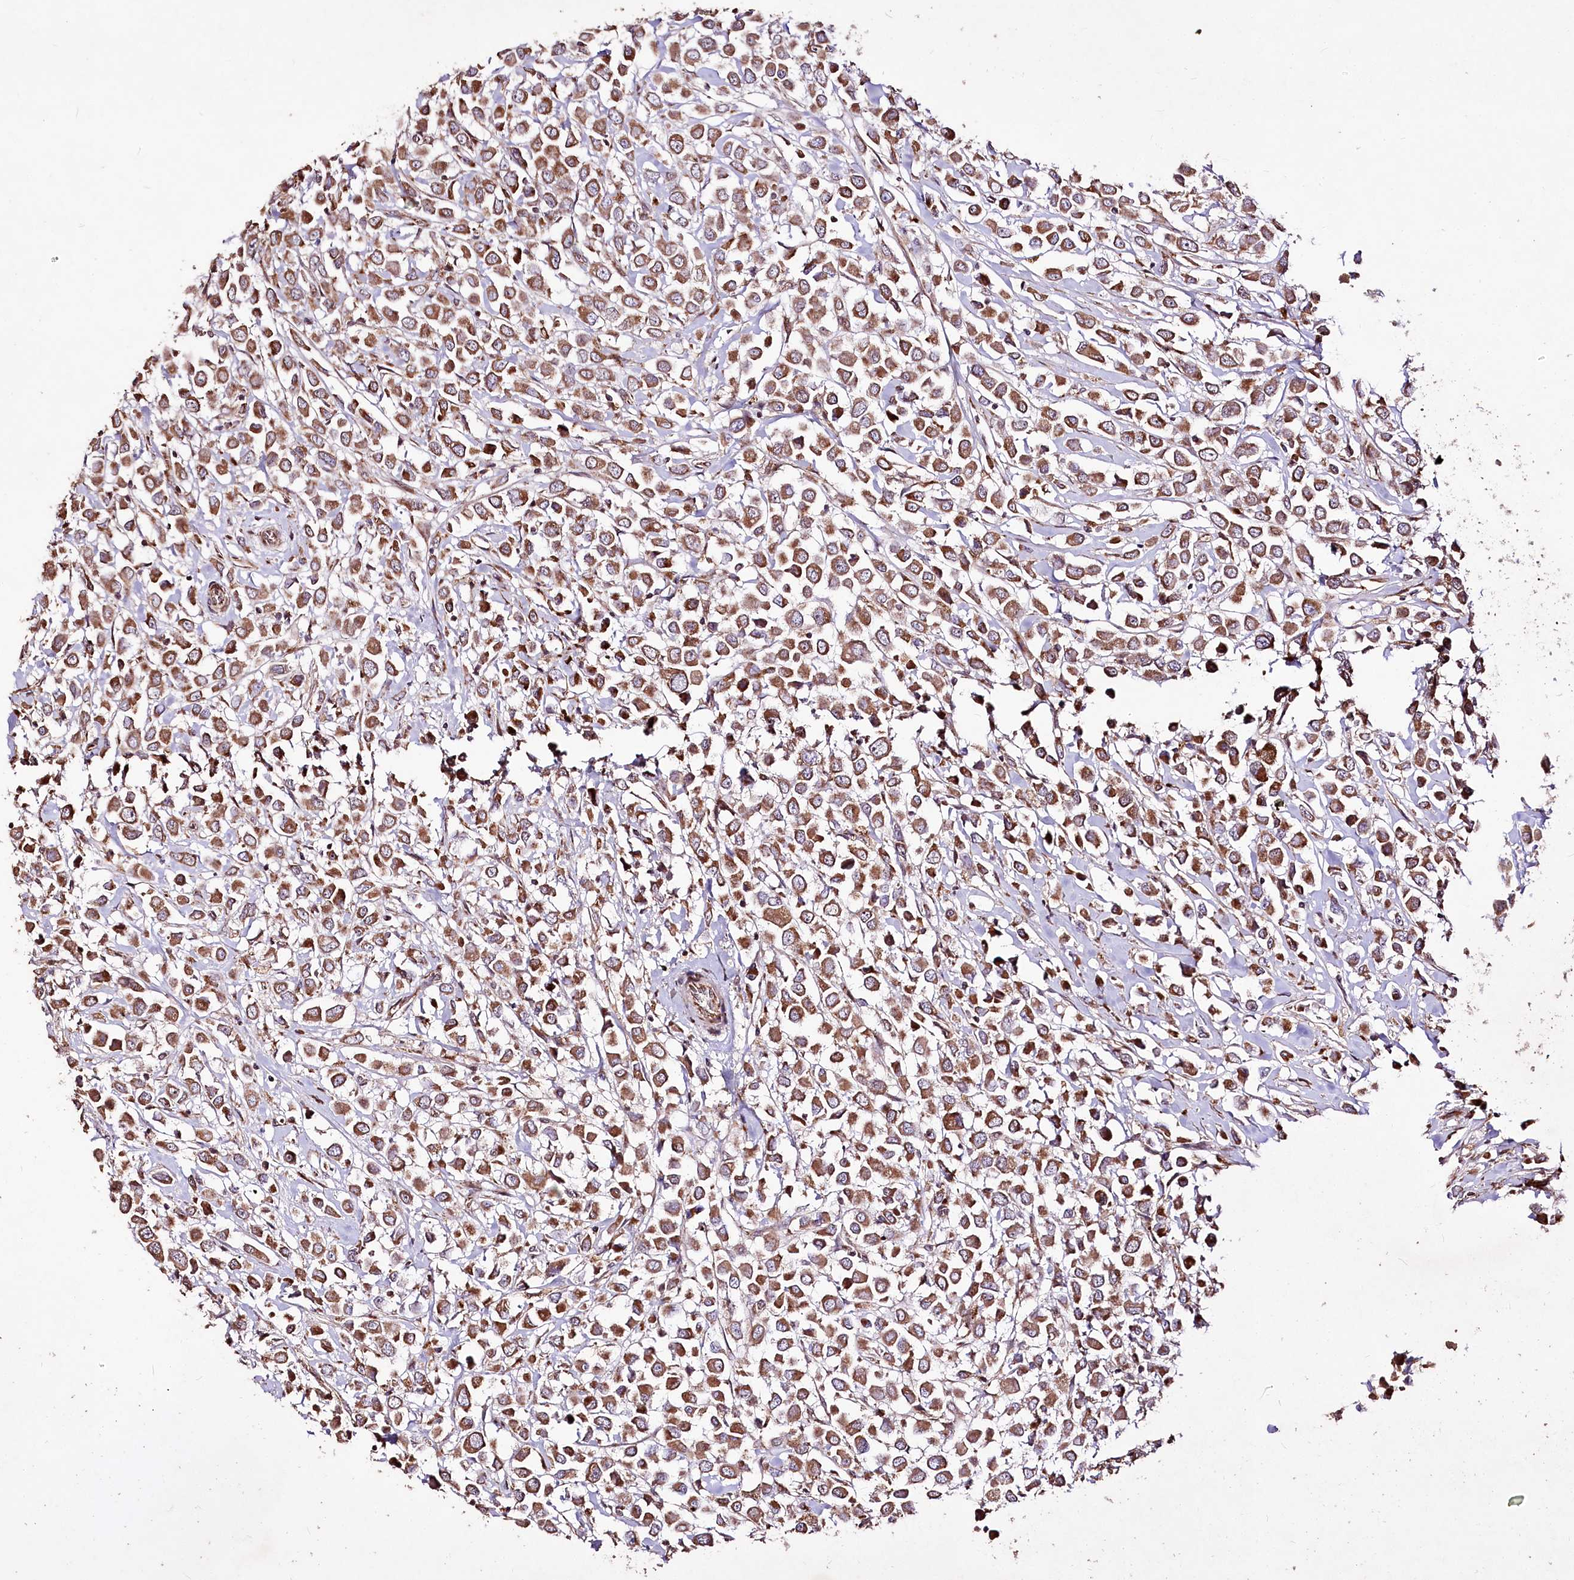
{"staining": {"intensity": "moderate", "quantity": ">75%", "location": "cytoplasmic/membranous"}, "tissue": "breast cancer", "cell_type": "Tumor cells", "image_type": "cancer", "snomed": [{"axis": "morphology", "description": "Duct carcinoma"}, {"axis": "topography", "description": "Breast"}], "caption": "Breast cancer tissue displays moderate cytoplasmic/membranous staining in approximately >75% of tumor cells (DAB IHC with brightfield microscopy, high magnification).", "gene": "CARD19", "patient": {"sex": "female", "age": 61}}